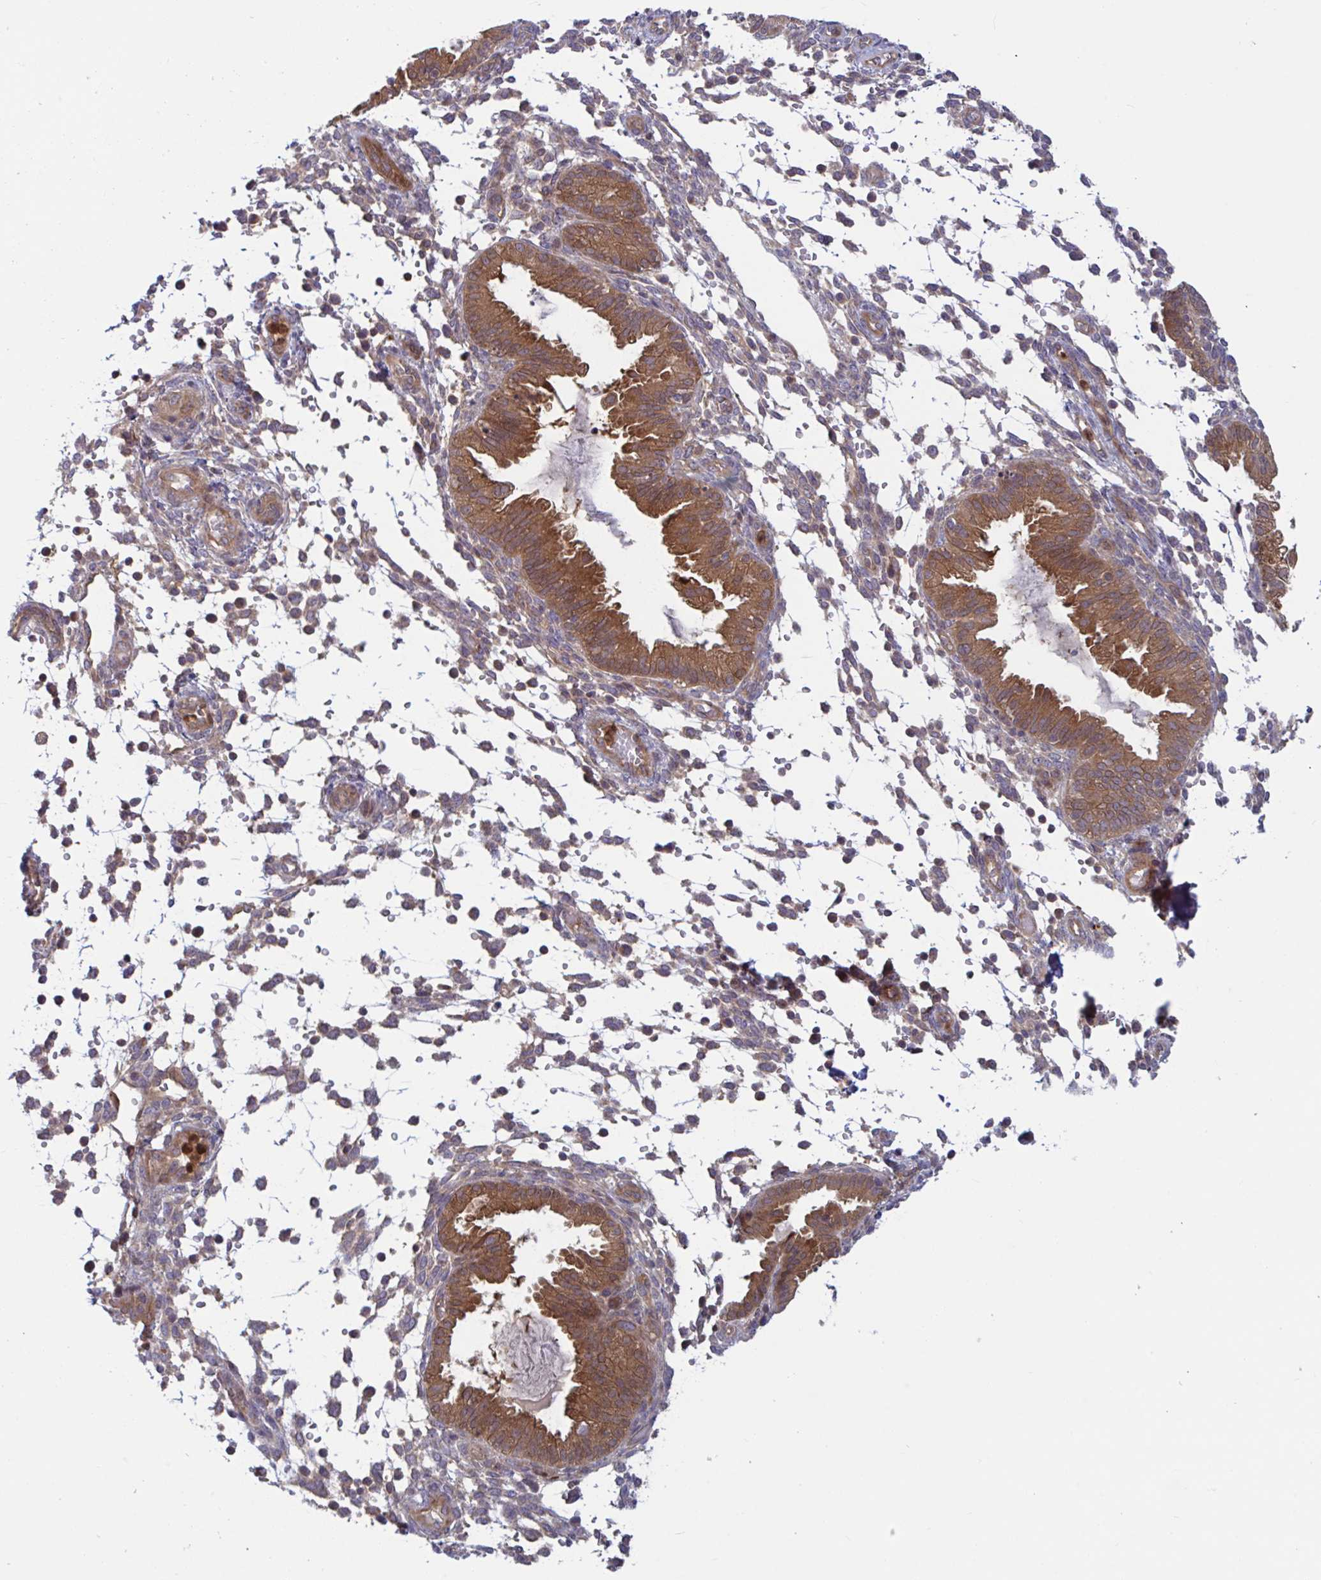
{"staining": {"intensity": "moderate", "quantity": "<25%", "location": "cytoplasmic/membranous"}, "tissue": "endometrium", "cell_type": "Cells in endometrial stroma", "image_type": "normal", "snomed": [{"axis": "morphology", "description": "Normal tissue, NOS"}, {"axis": "topography", "description": "Endometrium"}], "caption": "A photomicrograph showing moderate cytoplasmic/membranous staining in about <25% of cells in endometrial stroma in unremarkable endometrium, as visualized by brown immunohistochemical staining.", "gene": "LMNTD2", "patient": {"sex": "female", "age": 33}}